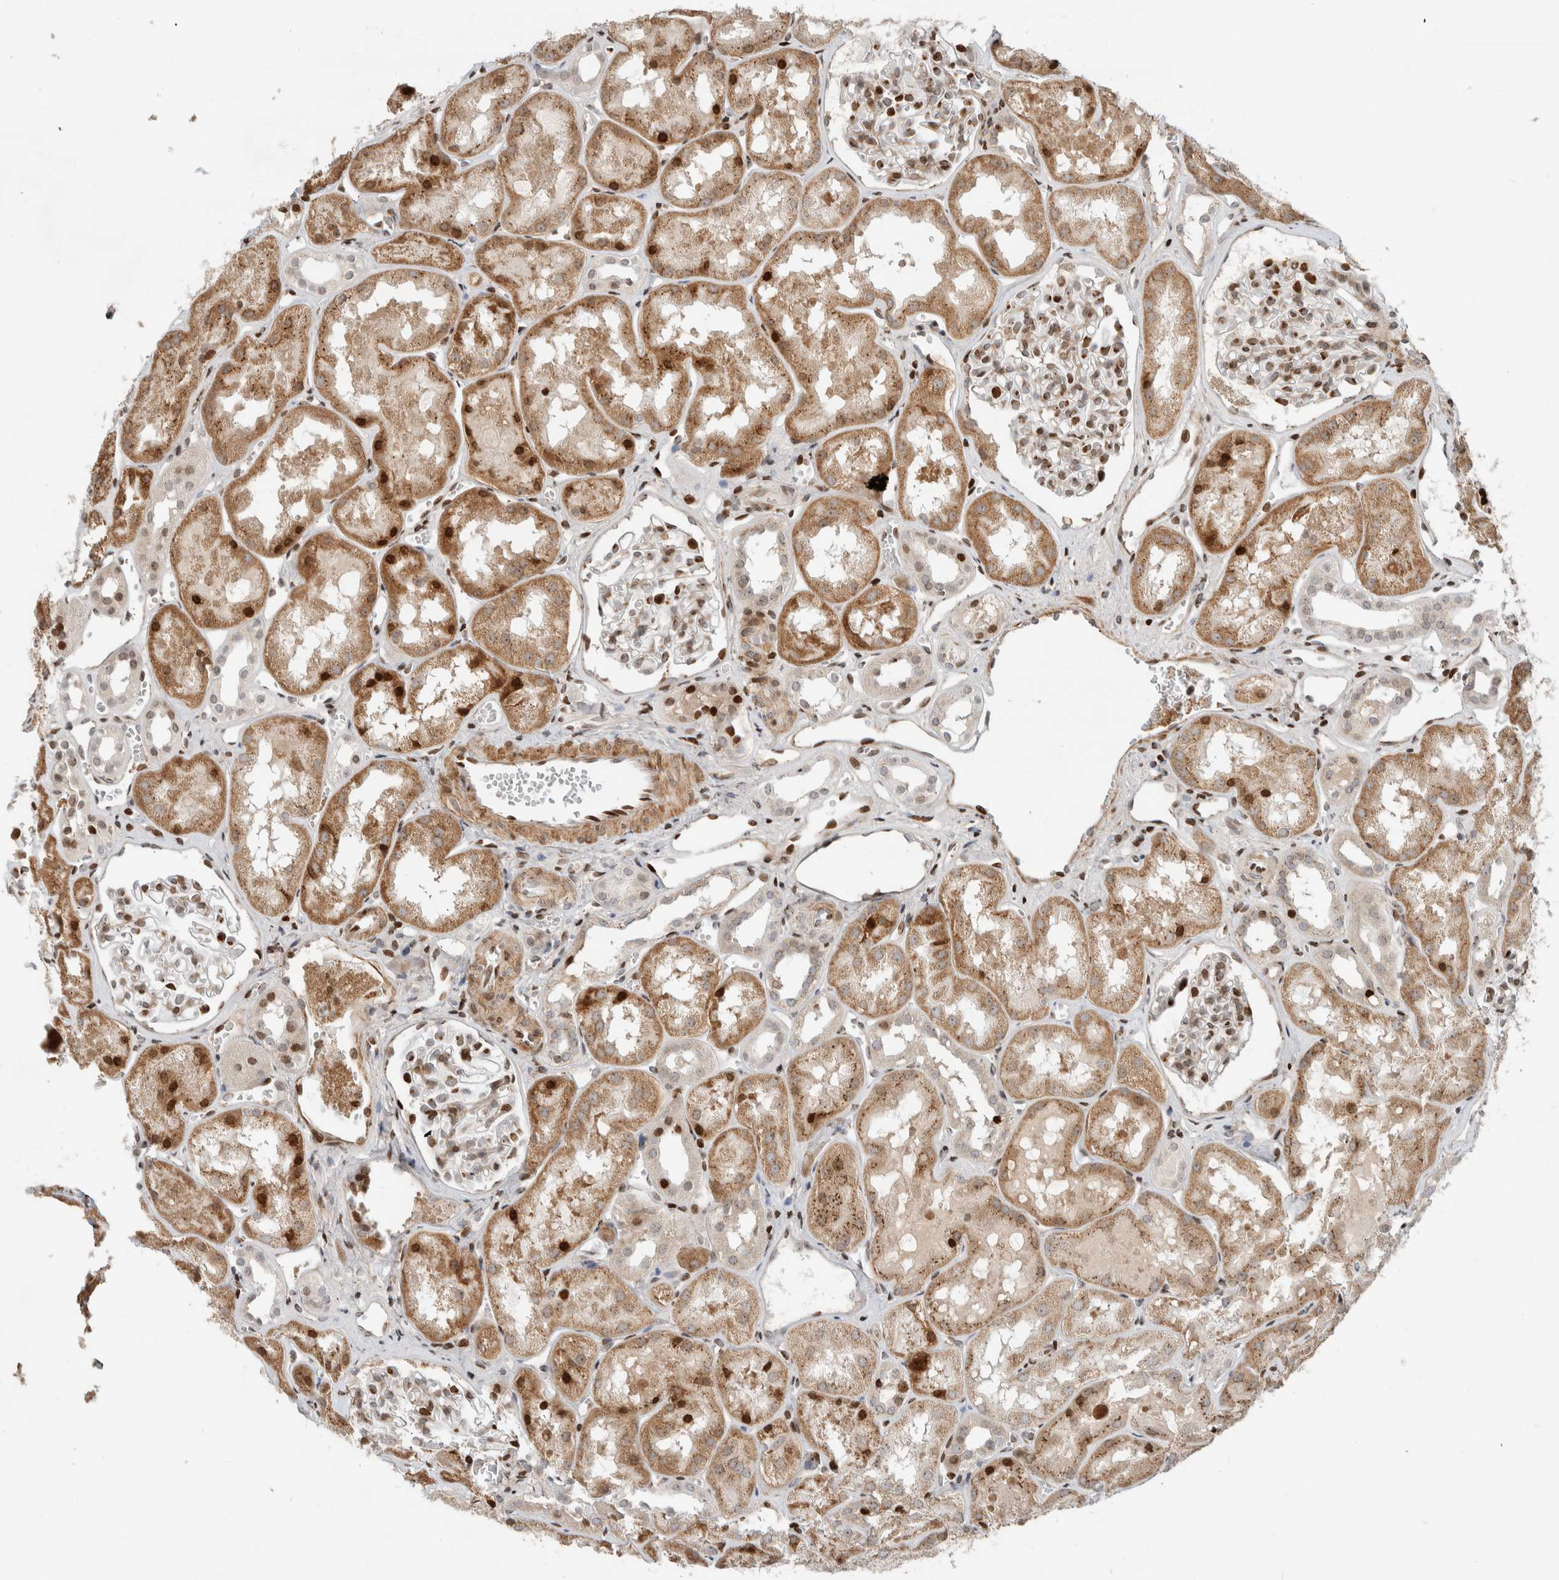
{"staining": {"intensity": "moderate", "quantity": "25%-75%", "location": "nuclear"}, "tissue": "kidney", "cell_type": "Cells in glomeruli", "image_type": "normal", "snomed": [{"axis": "morphology", "description": "Normal tissue, NOS"}, {"axis": "topography", "description": "Kidney"}], "caption": "Moderate nuclear positivity for a protein is identified in about 25%-75% of cells in glomeruli of normal kidney using immunohistochemistry (IHC).", "gene": "GINS4", "patient": {"sex": "male", "age": 16}}